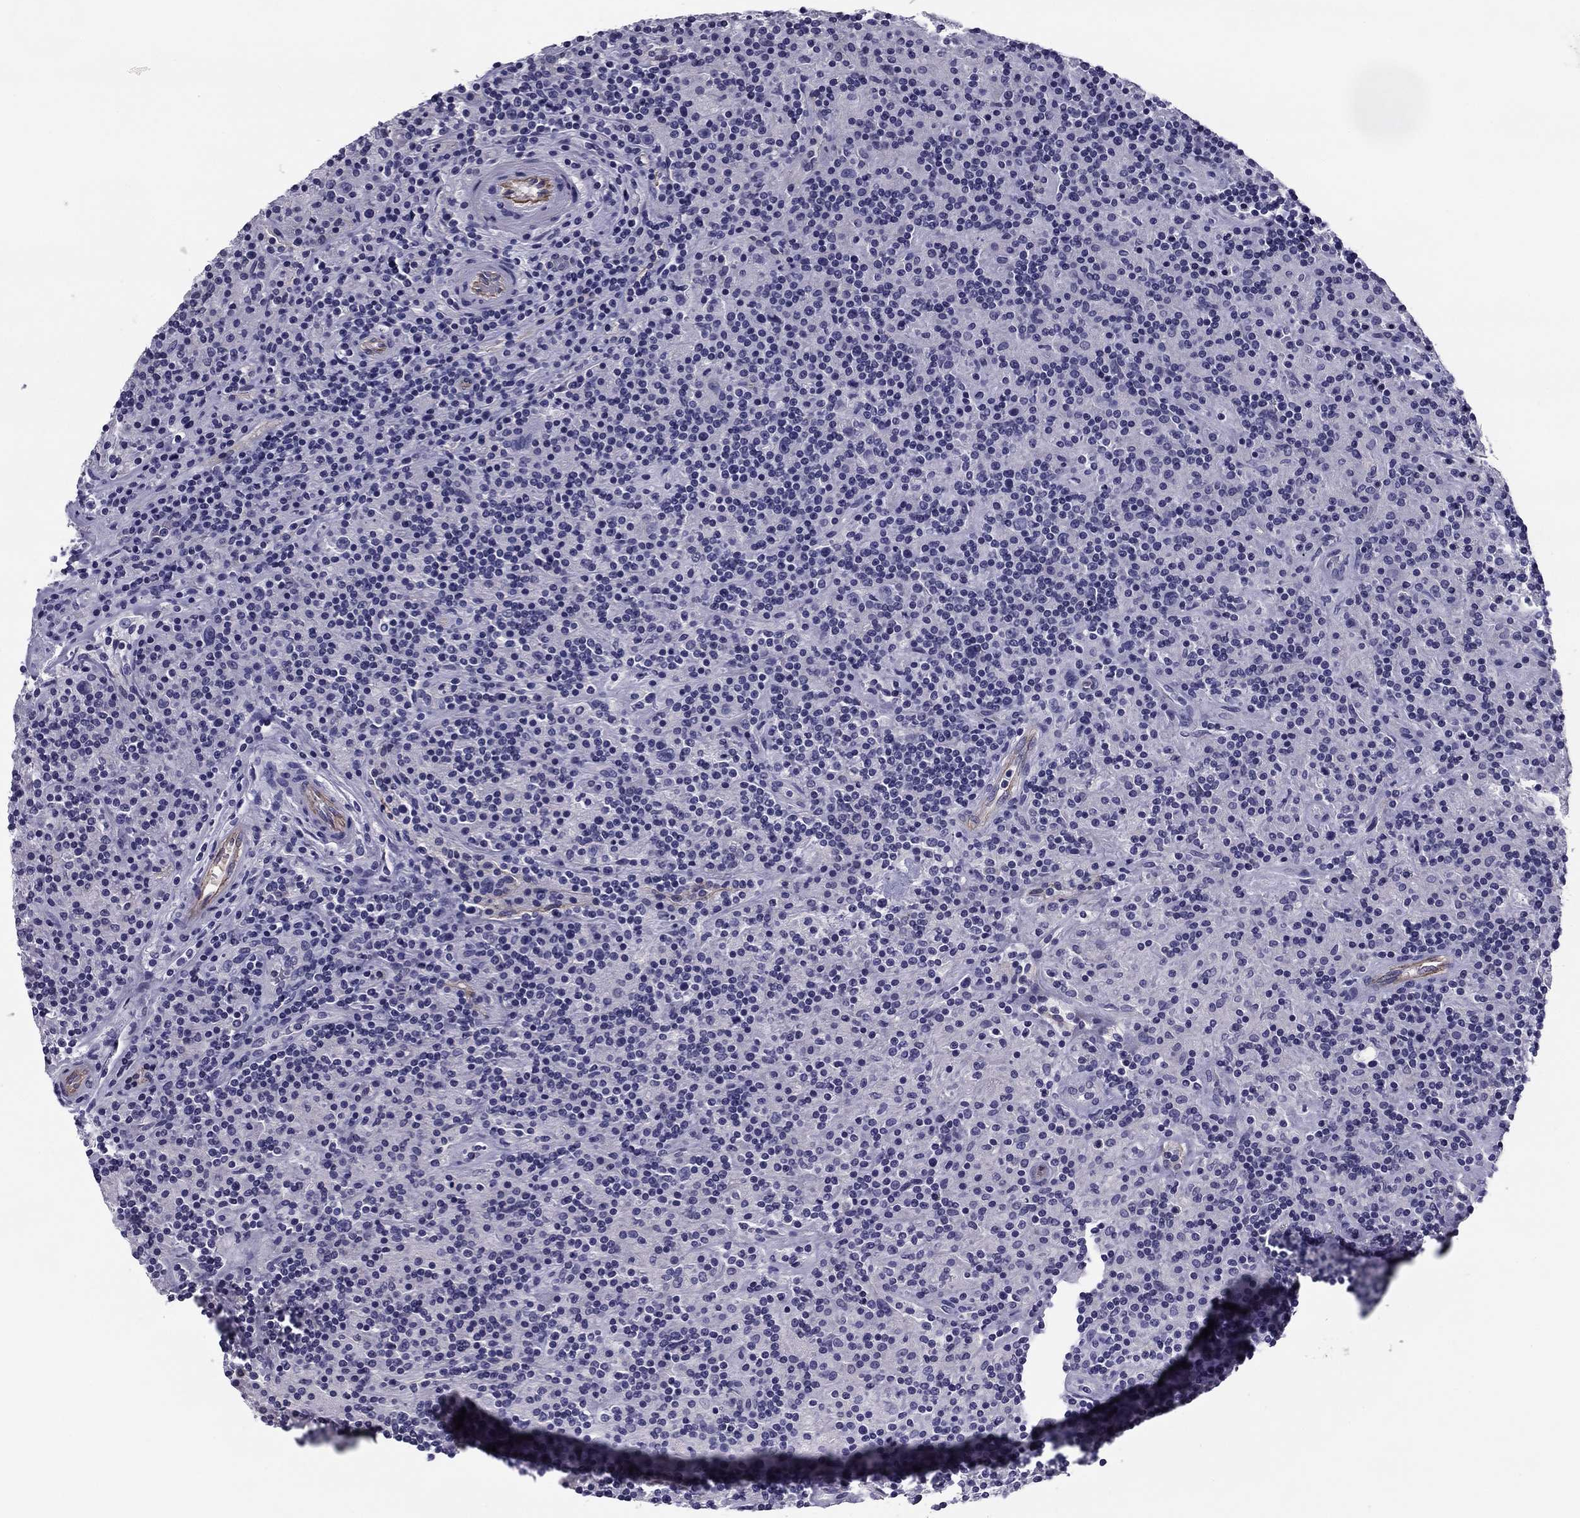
{"staining": {"intensity": "negative", "quantity": "none", "location": "none"}, "tissue": "lymphoma", "cell_type": "Tumor cells", "image_type": "cancer", "snomed": [{"axis": "morphology", "description": "Hodgkin's disease, NOS"}, {"axis": "topography", "description": "Lymph node"}], "caption": "Tumor cells are negative for brown protein staining in Hodgkin's disease. (DAB (3,3'-diaminobenzidine) IHC, high magnification).", "gene": "FLNC", "patient": {"sex": "male", "age": 70}}